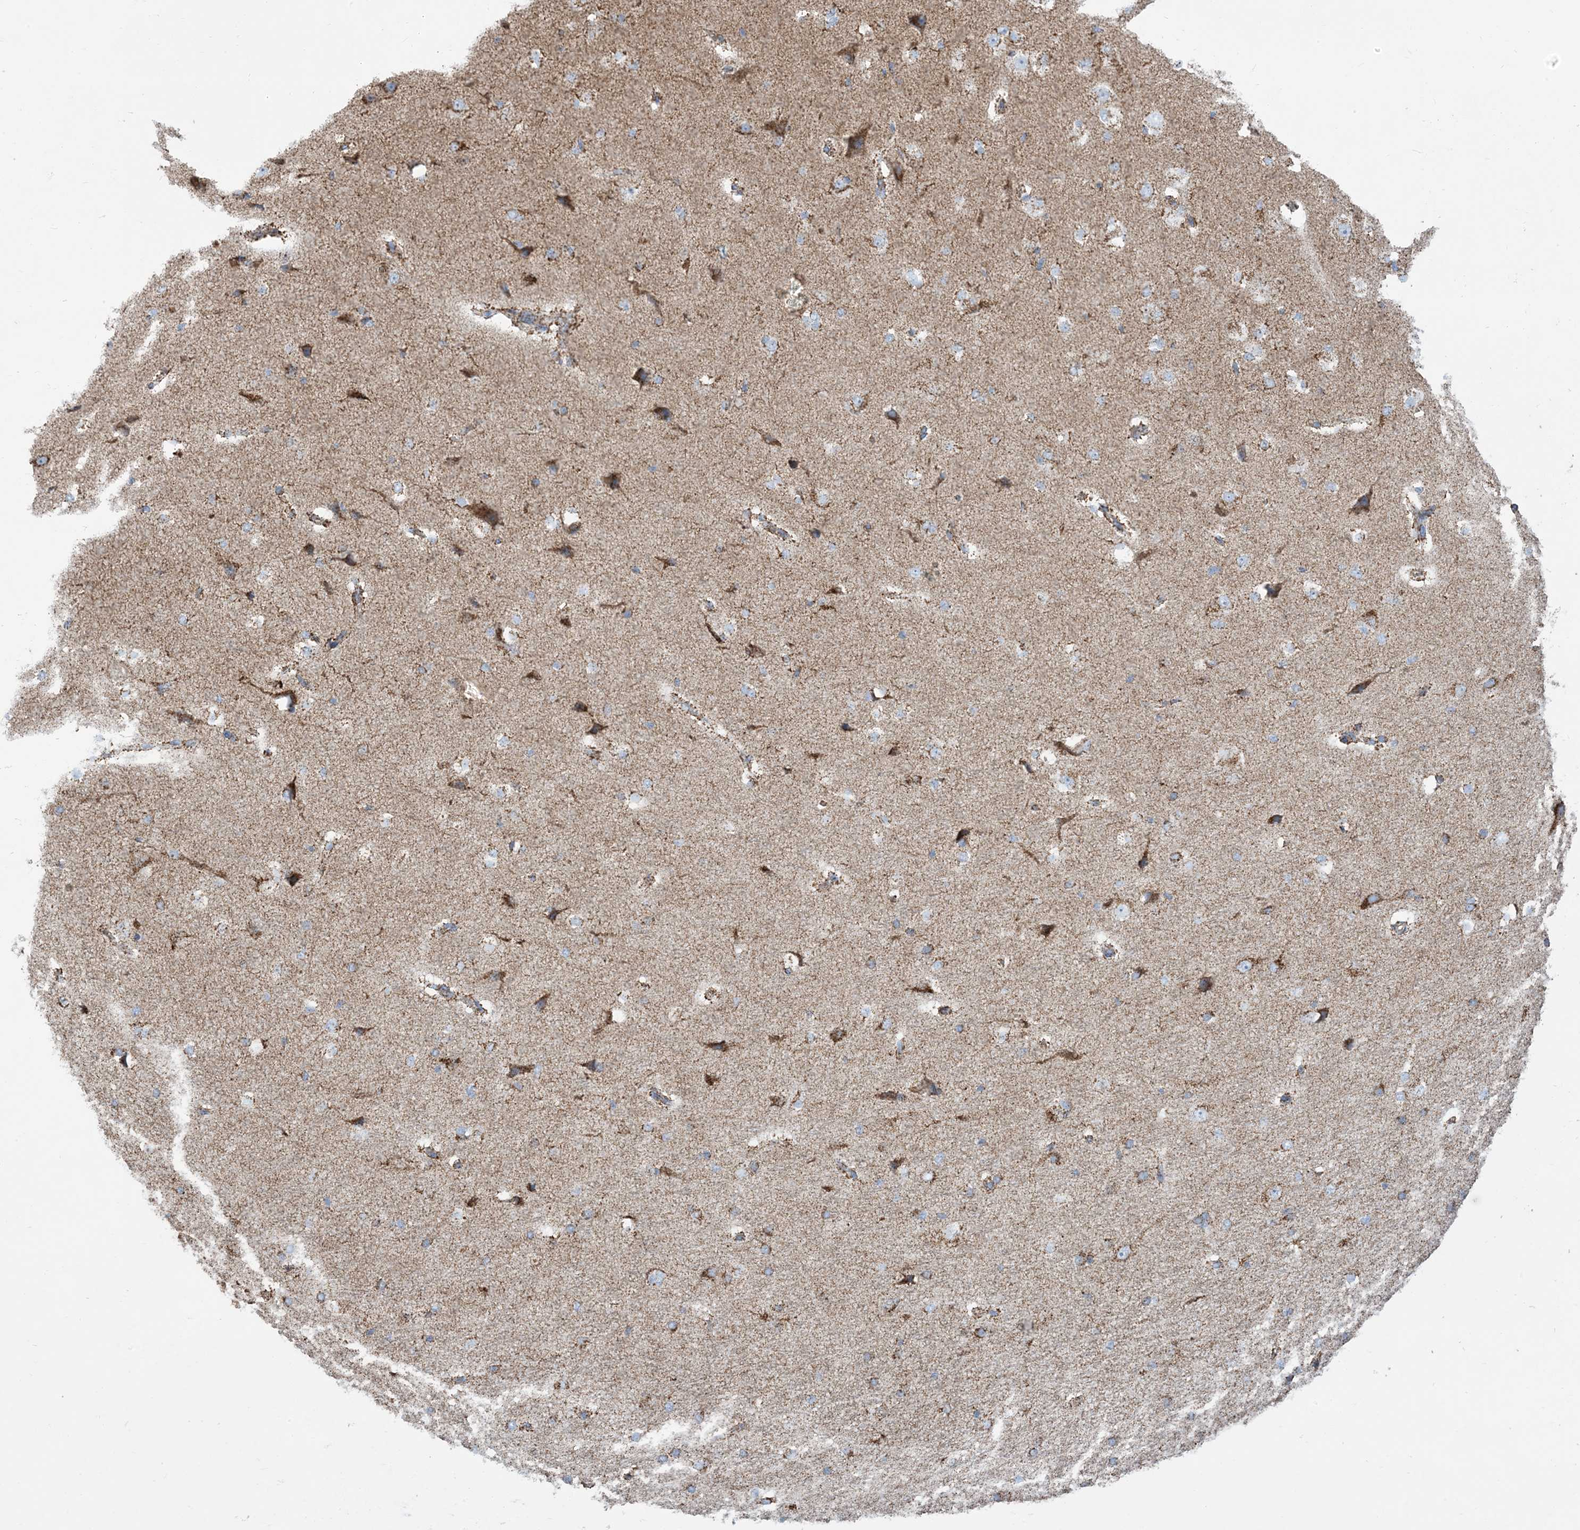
{"staining": {"intensity": "negative", "quantity": "none", "location": "none"}, "tissue": "cerebral cortex", "cell_type": "Endothelial cells", "image_type": "normal", "snomed": [{"axis": "morphology", "description": "Normal tissue, NOS"}, {"axis": "morphology", "description": "Developmental malformation"}, {"axis": "topography", "description": "Cerebral cortex"}], "caption": "Endothelial cells show no significant protein positivity in unremarkable cerebral cortex. The staining is performed using DAB brown chromogen with nuclei counter-stained in using hematoxylin.", "gene": "SAMM50", "patient": {"sex": "female", "age": 30}}